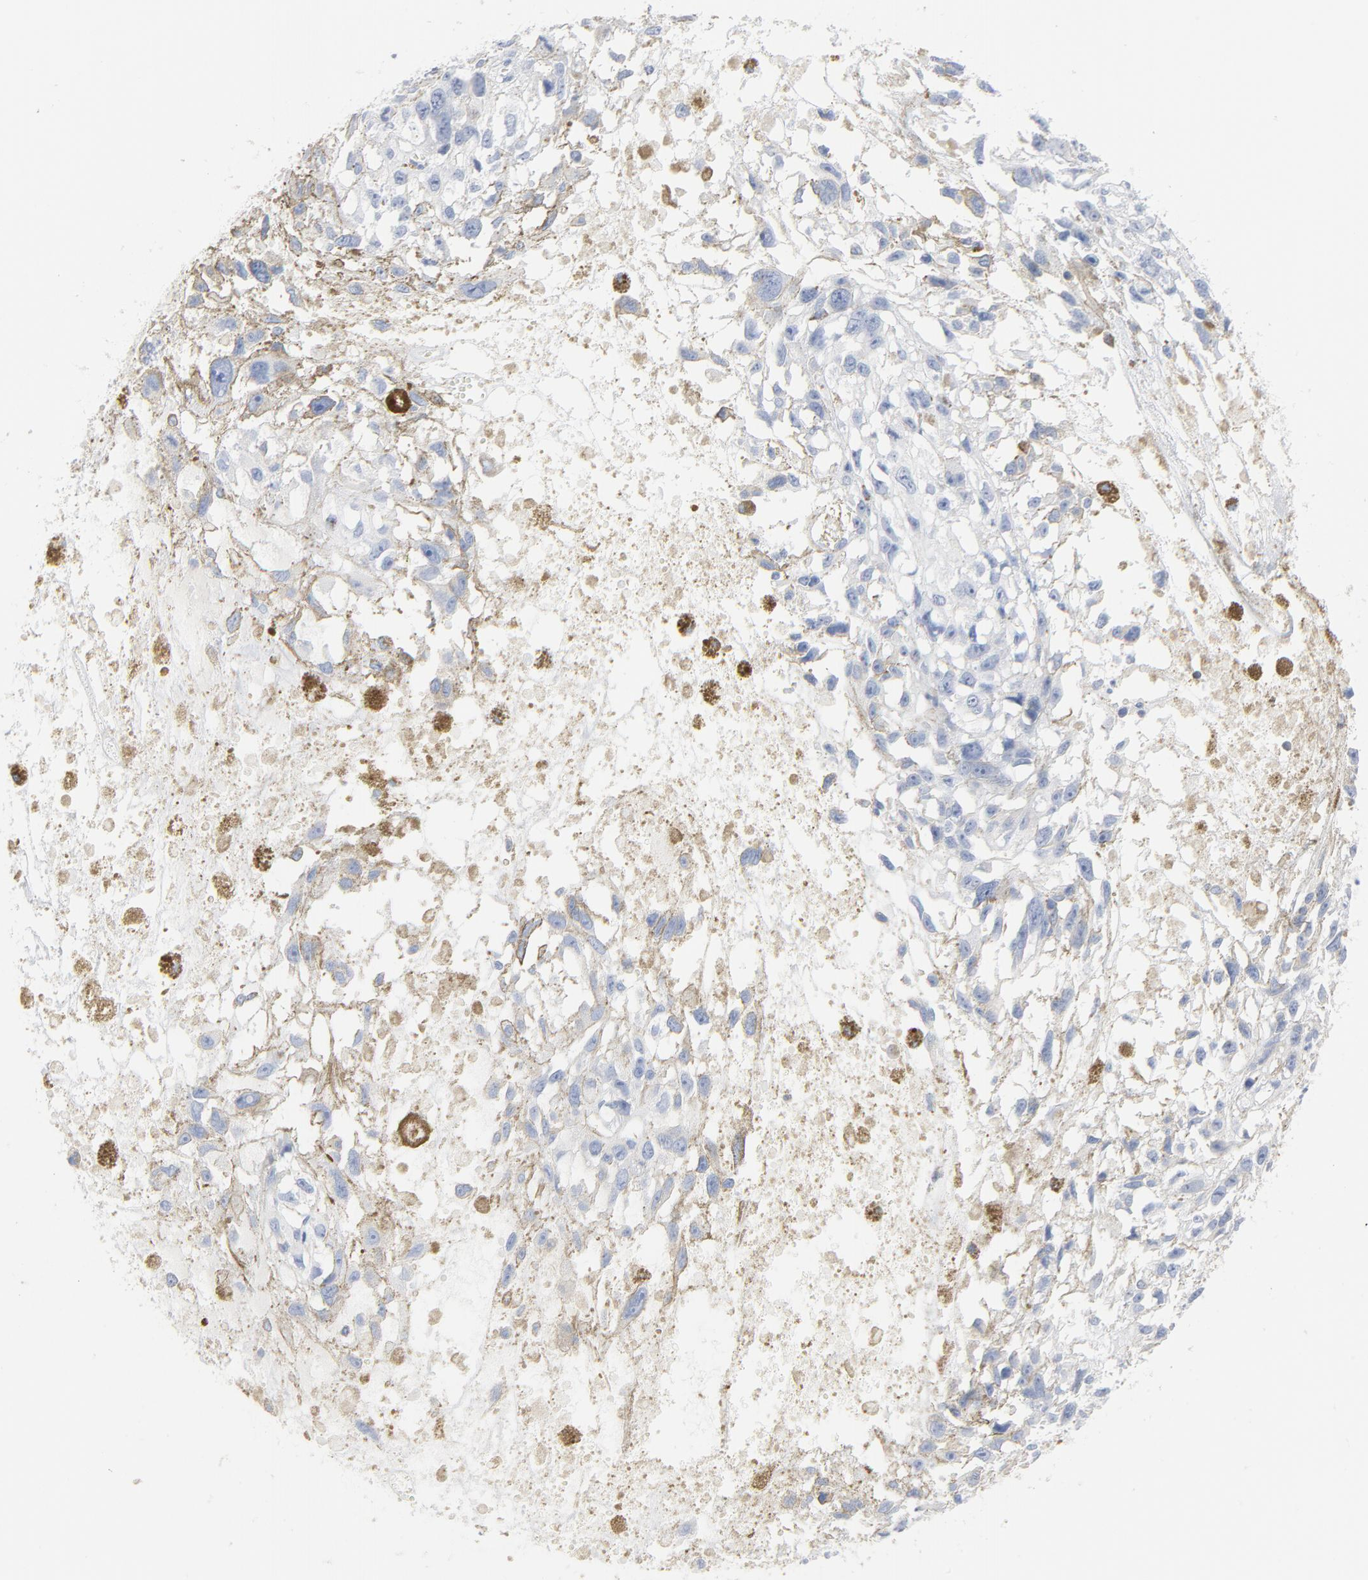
{"staining": {"intensity": "negative", "quantity": "none", "location": "none"}, "tissue": "melanoma", "cell_type": "Tumor cells", "image_type": "cancer", "snomed": [{"axis": "morphology", "description": "Malignant melanoma, Metastatic site"}, {"axis": "topography", "description": "Lymph node"}], "caption": "Immunohistochemical staining of human malignant melanoma (metastatic site) exhibits no significant positivity in tumor cells.", "gene": "PTK2B", "patient": {"sex": "male", "age": 59}}